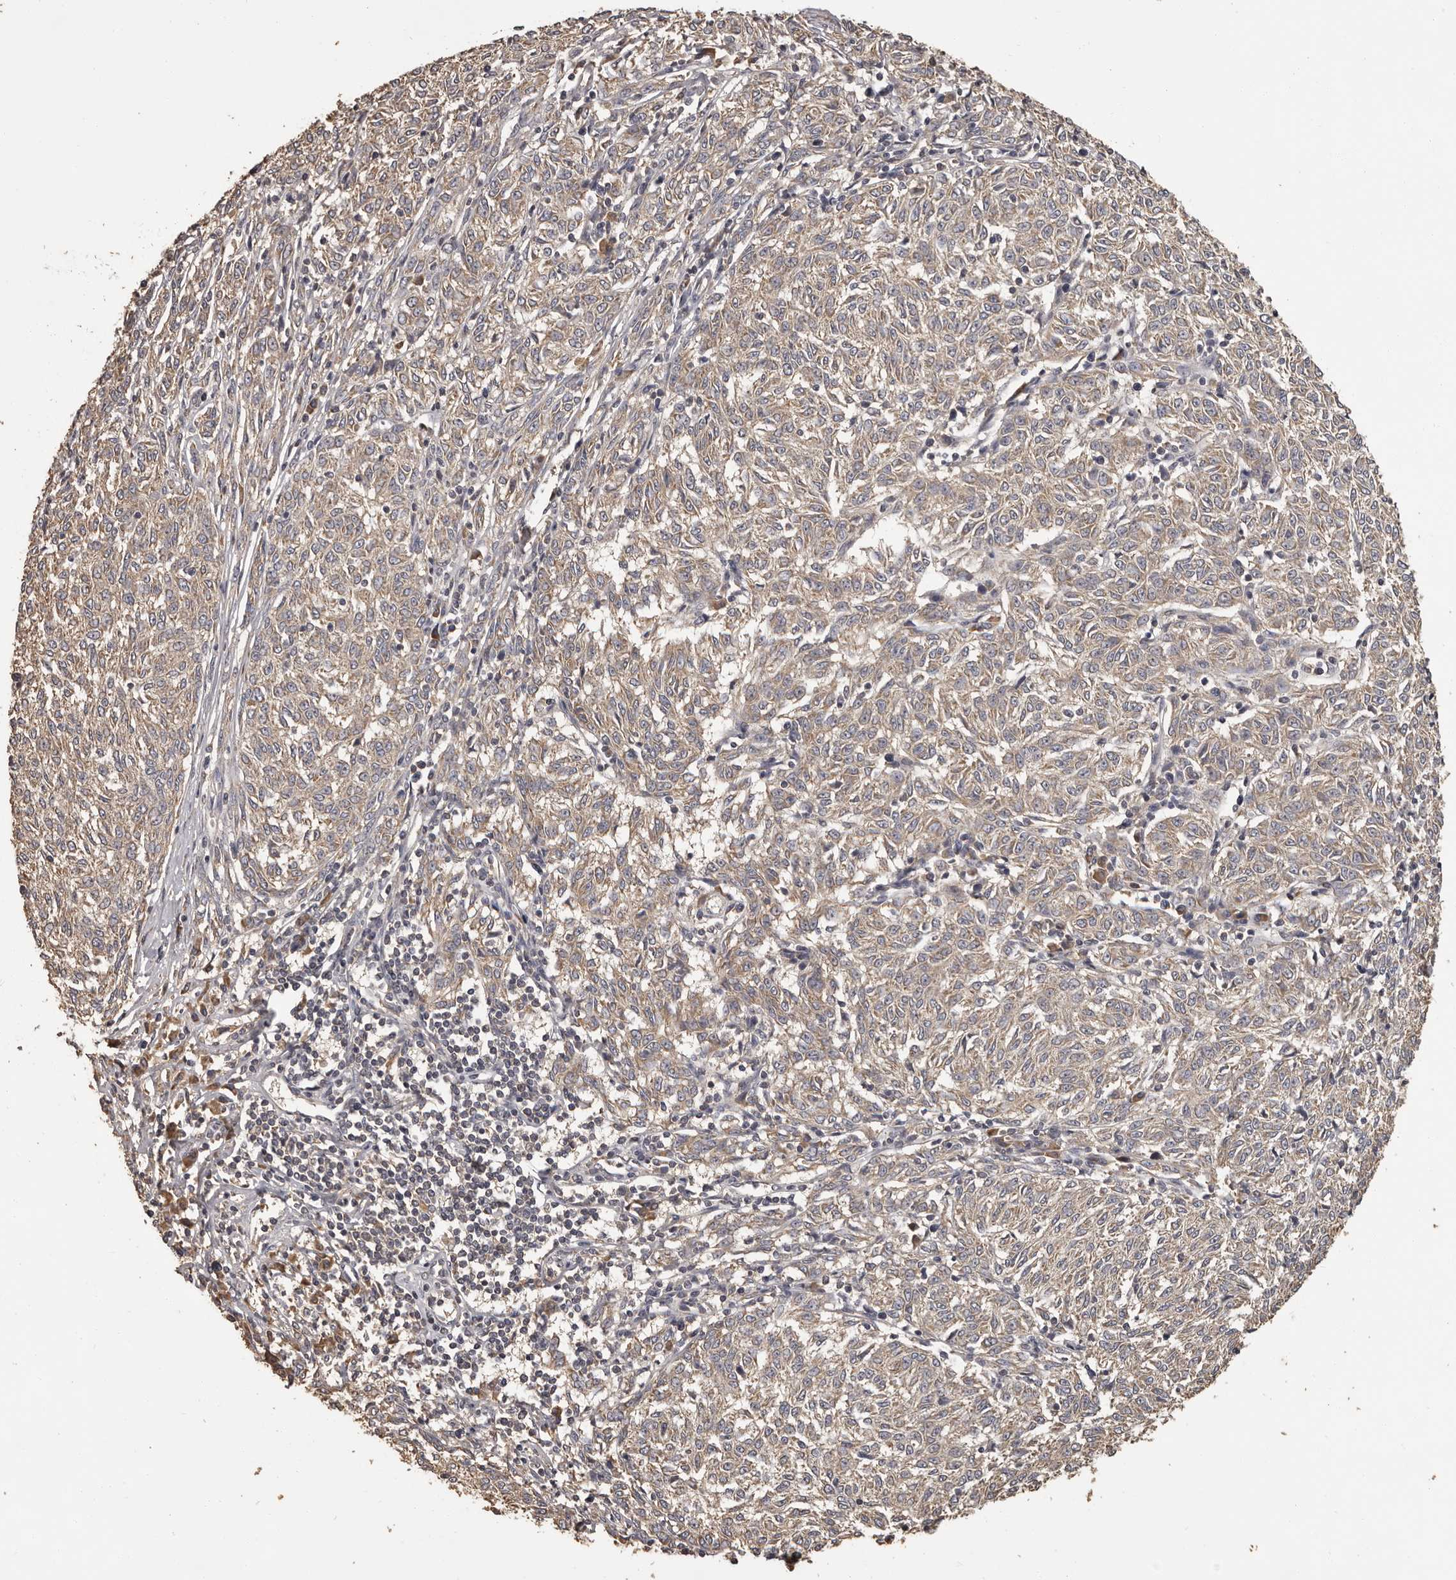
{"staining": {"intensity": "weak", "quantity": ">75%", "location": "cytoplasmic/membranous"}, "tissue": "melanoma", "cell_type": "Tumor cells", "image_type": "cancer", "snomed": [{"axis": "morphology", "description": "Malignant melanoma, NOS"}, {"axis": "topography", "description": "Skin"}], "caption": "Tumor cells demonstrate low levels of weak cytoplasmic/membranous staining in about >75% of cells in melanoma.", "gene": "MGAT5", "patient": {"sex": "female", "age": 72}}